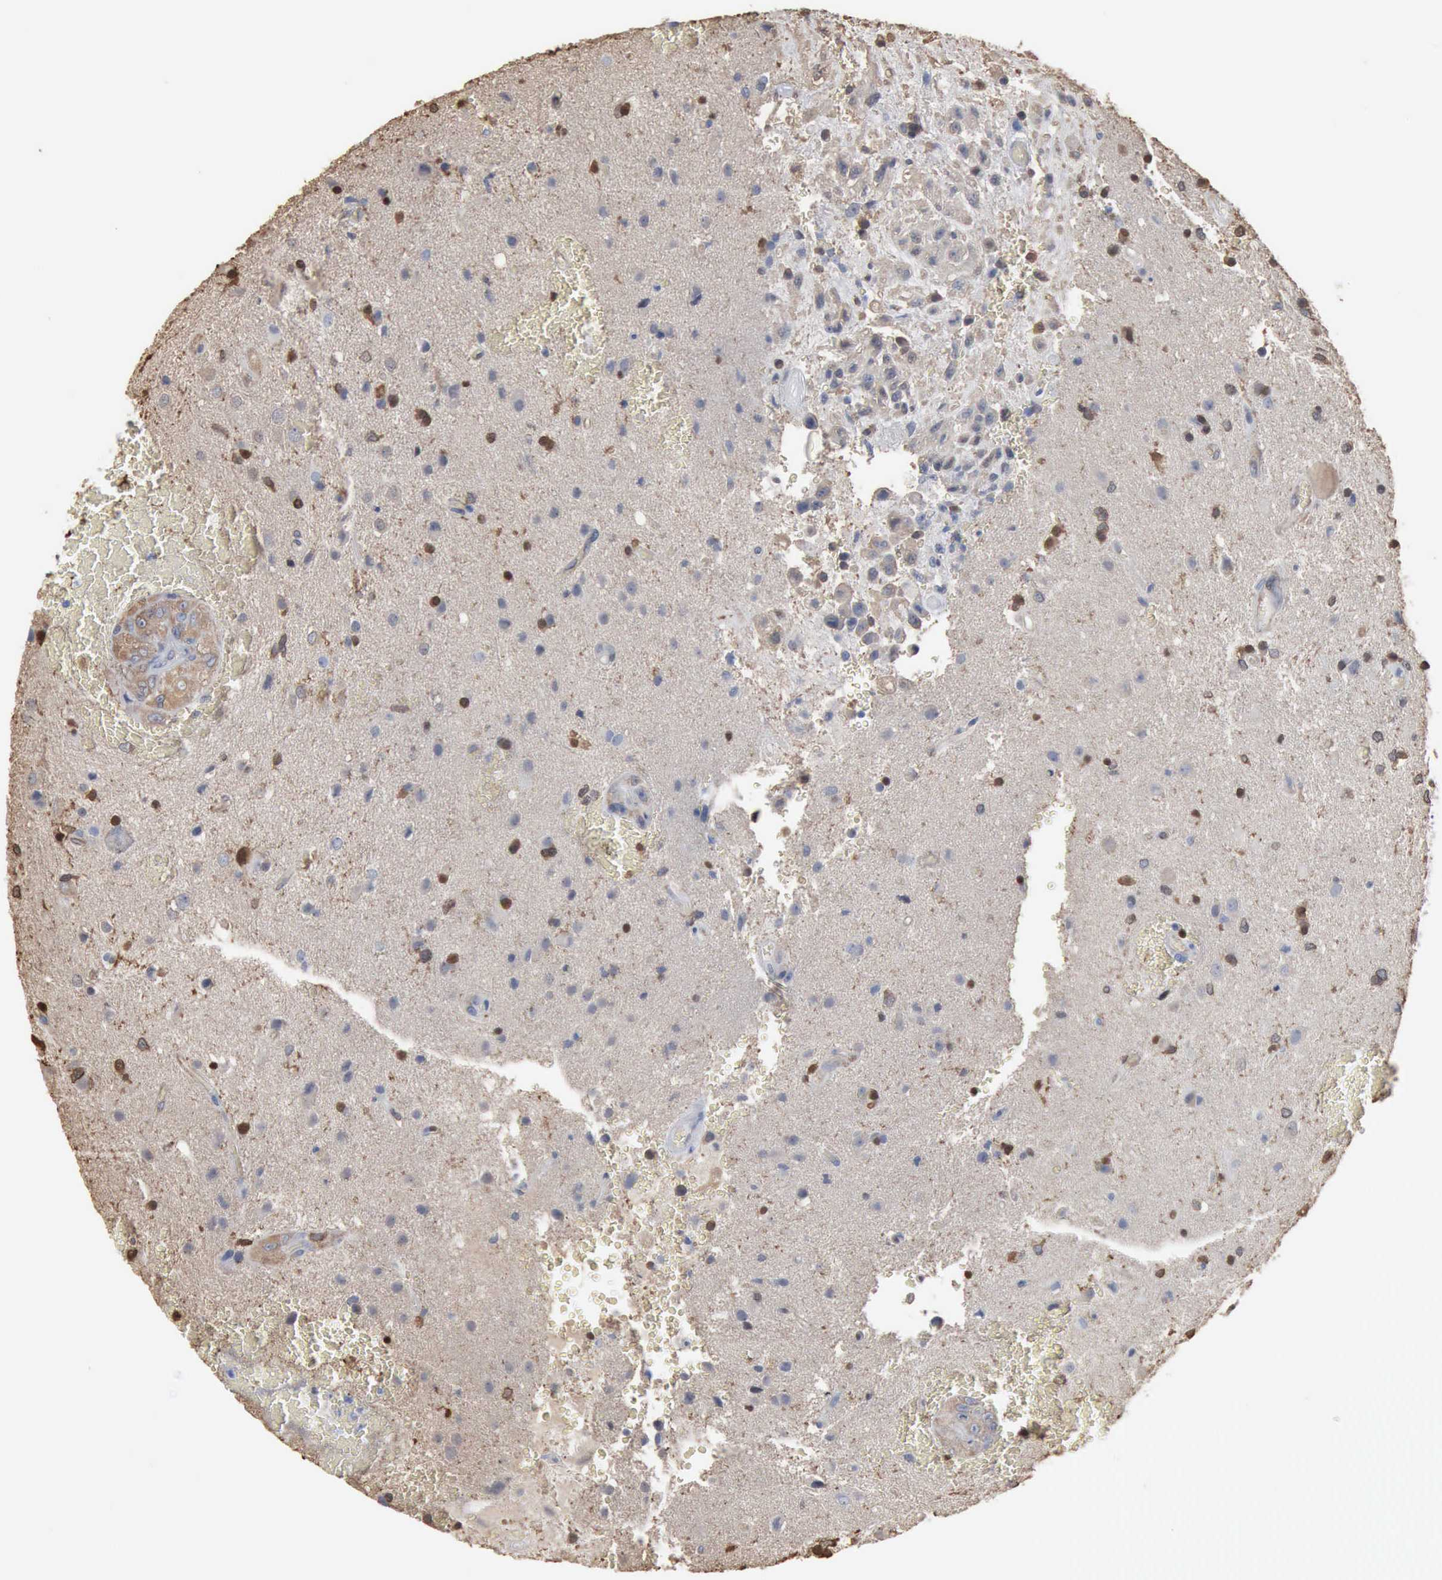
{"staining": {"intensity": "weak", "quantity": "<25%", "location": "nuclear"}, "tissue": "glioma", "cell_type": "Tumor cells", "image_type": "cancer", "snomed": [{"axis": "morphology", "description": "Glioma, malignant, High grade"}, {"axis": "topography", "description": "Brain"}], "caption": "DAB immunohistochemical staining of high-grade glioma (malignant) demonstrates no significant staining in tumor cells.", "gene": "FSCN1", "patient": {"sex": "male", "age": 48}}